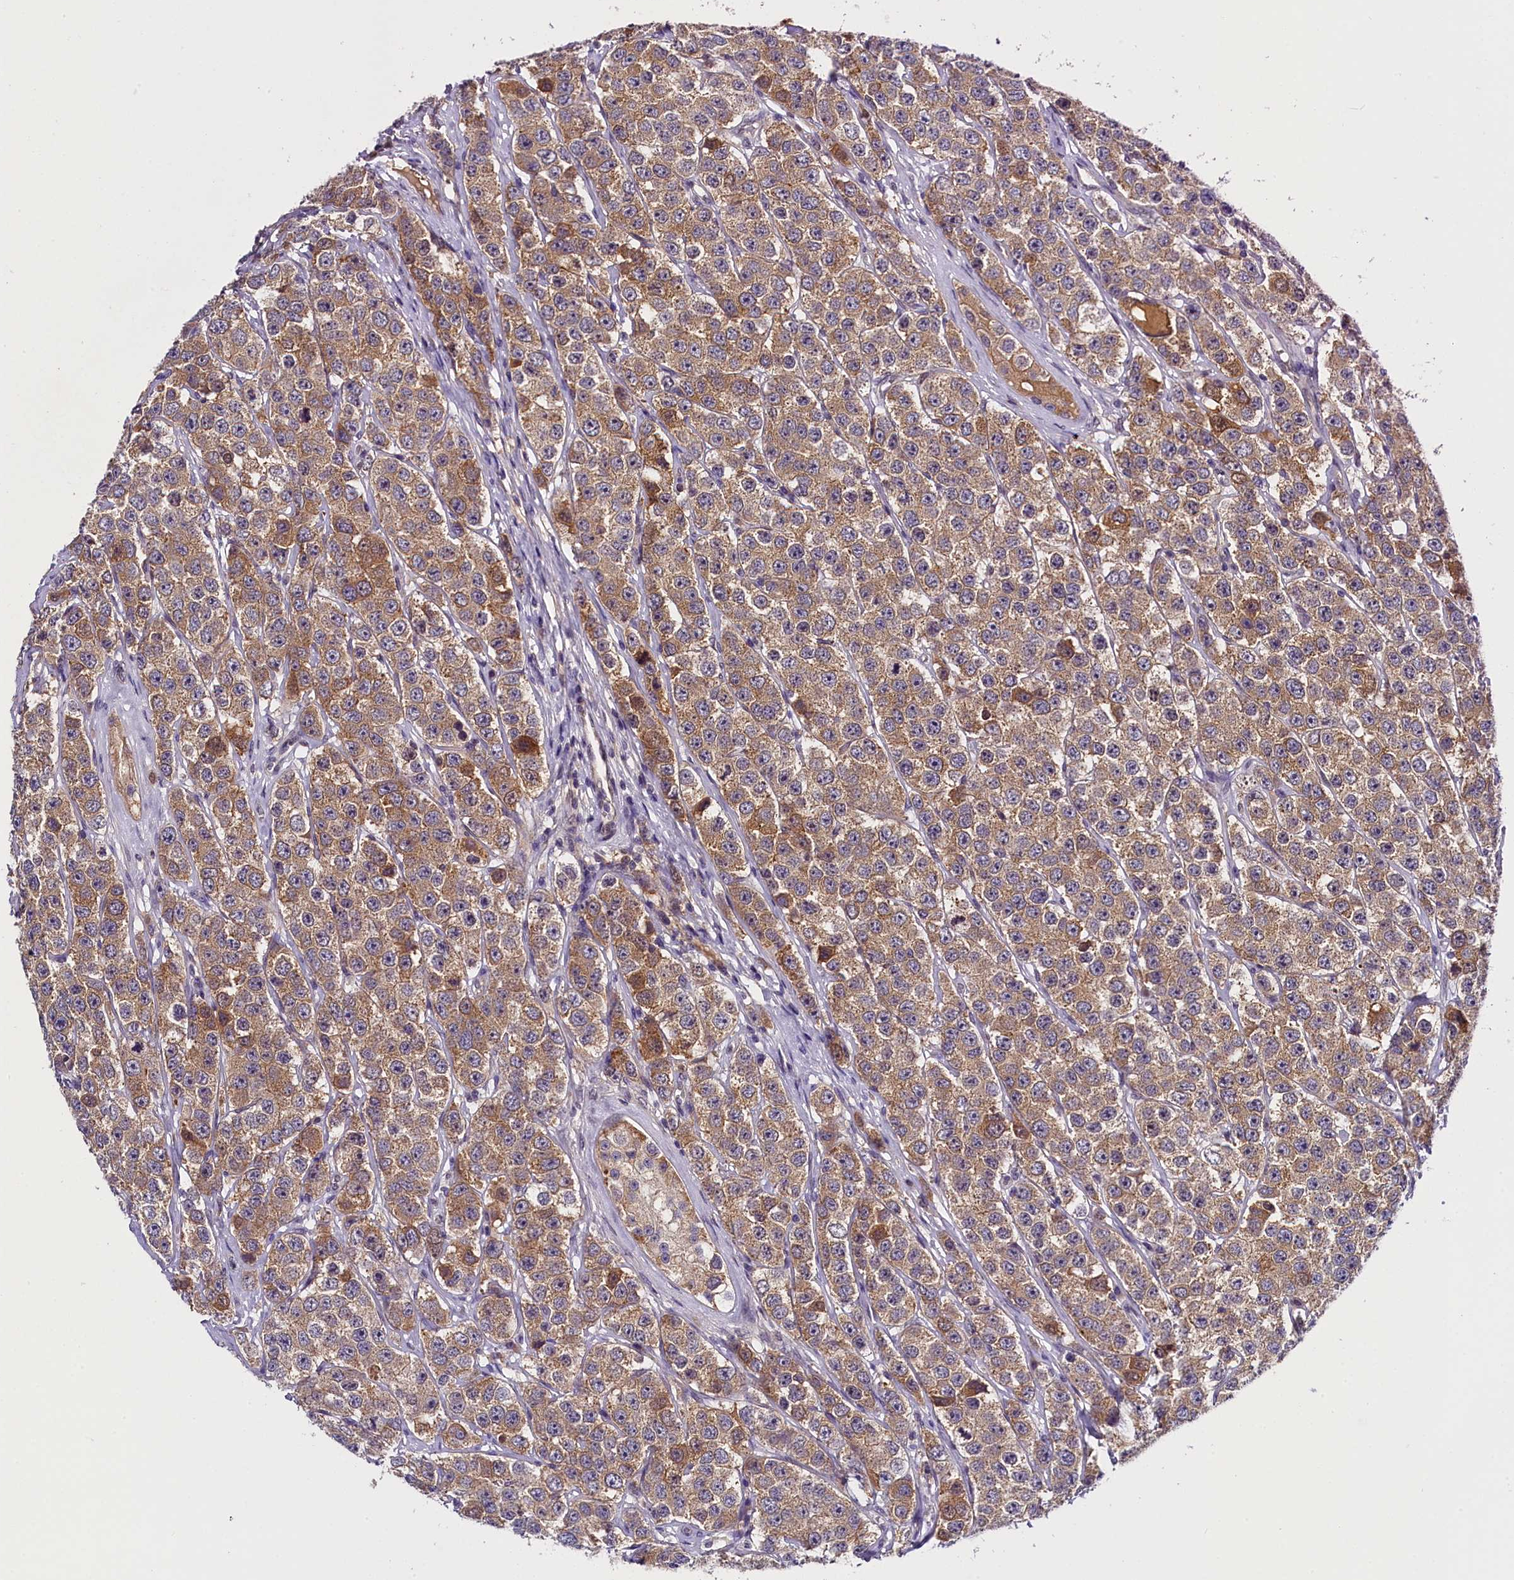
{"staining": {"intensity": "moderate", "quantity": ">75%", "location": "cytoplasmic/membranous"}, "tissue": "testis cancer", "cell_type": "Tumor cells", "image_type": "cancer", "snomed": [{"axis": "morphology", "description": "Seminoma, NOS"}, {"axis": "topography", "description": "Testis"}], "caption": "Immunohistochemistry (IHC) photomicrograph of neoplastic tissue: testis seminoma stained using IHC demonstrates medium levels of moderate protein expression localized specifically in the cytoplasmic/membranous of tumor cells, appearing as a cytoplasmic/membranous brown color.", "gene": "ENKD1", "patient": {"sex": "male", "age": 28}}